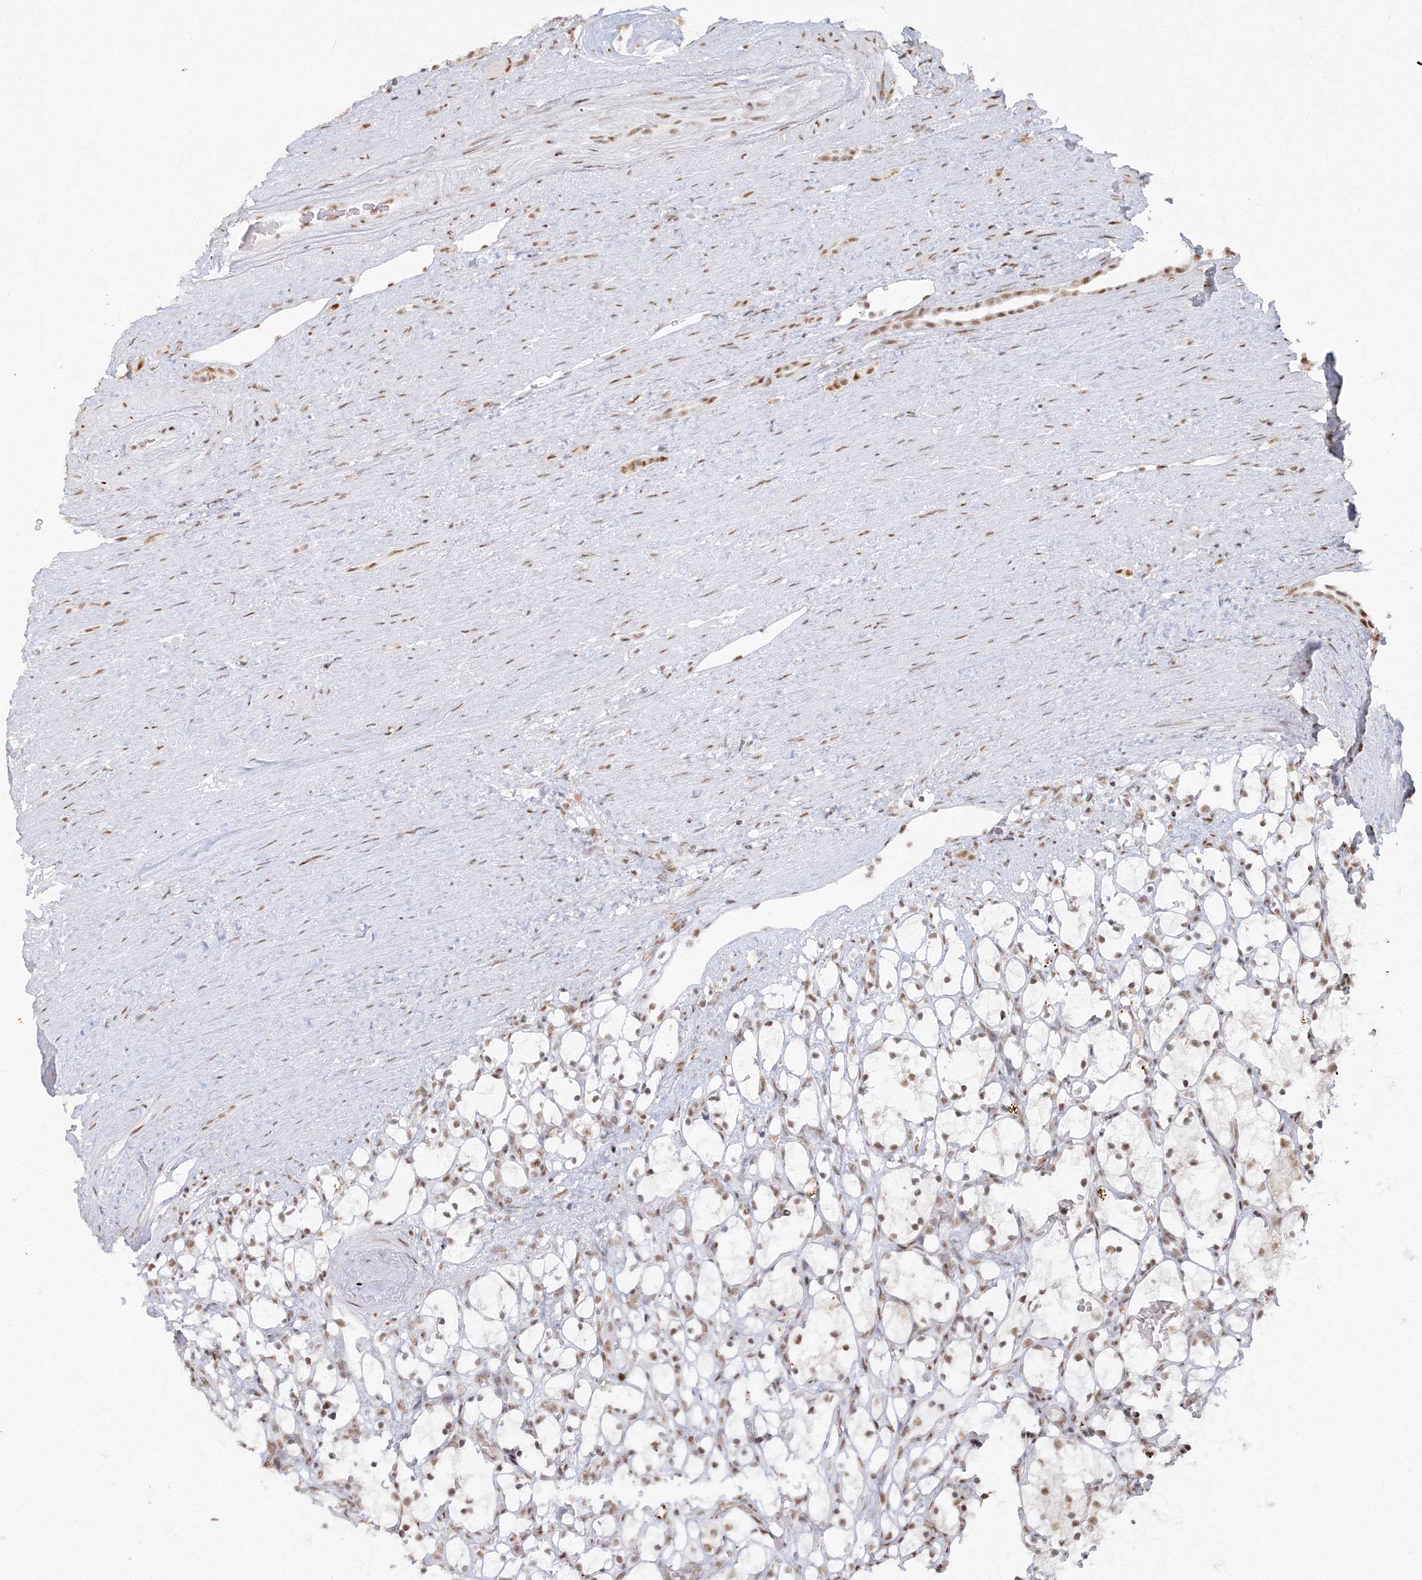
{"staining": {"intensity": "moderate", "quantity": ">75%", "location": "nuclear"}, "tissue": "renal cancer", "cell_type": "Tumor cells", "image_type": "cancer", "snomed": [{"axis": "morphology", "description": "Adenocarcinoma, NOS"}, {"axis": "topography", "description": "Kidney"}], "caption": "This micrograph displays immunohistochemistry staining of adenocarcinoma (renal), with medium moderate nuclear staining in approximately >75% of tumor cells.", "gene": "PPP4R2", "patient": {"sex": "female", "age": 69}}